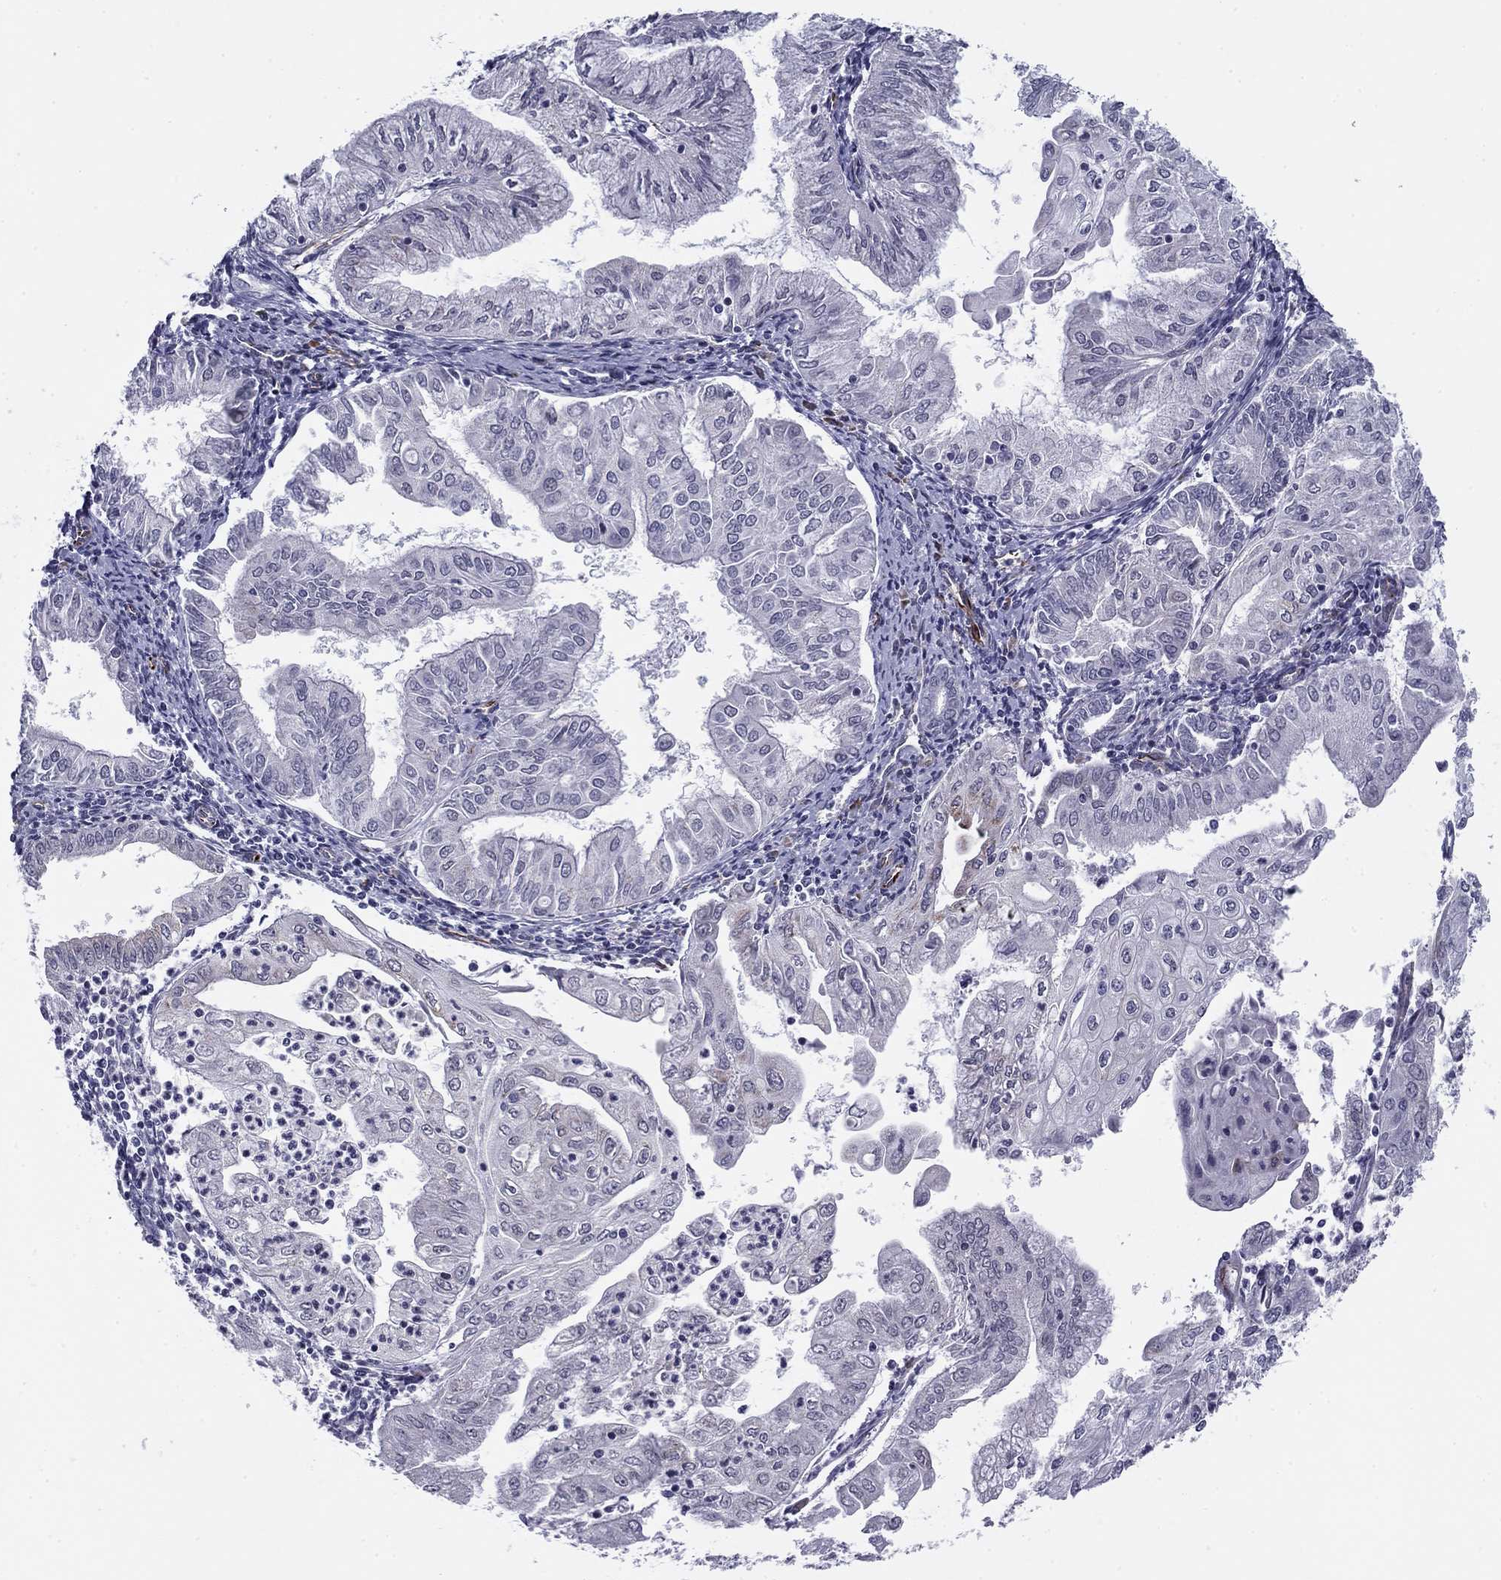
{"staining": {"intensity": "negative", "quantity": "none", "location": "none"}, "tissue": "endometrial cancer", "cell_type": "Tumor cells", "image_type": "cancer", "snomed": [{"axis": "morphology", "description": "Adenocarcinoma, NOS"}, {"axis": "topography", "description": "Endometrium"}], "caption": "An image of endometrial adenocarcinoma stained for a protein displays no brown staining in tumor cells.", "gene": "ANKS4B", "patient": {"sex": "female", "age": 56}}